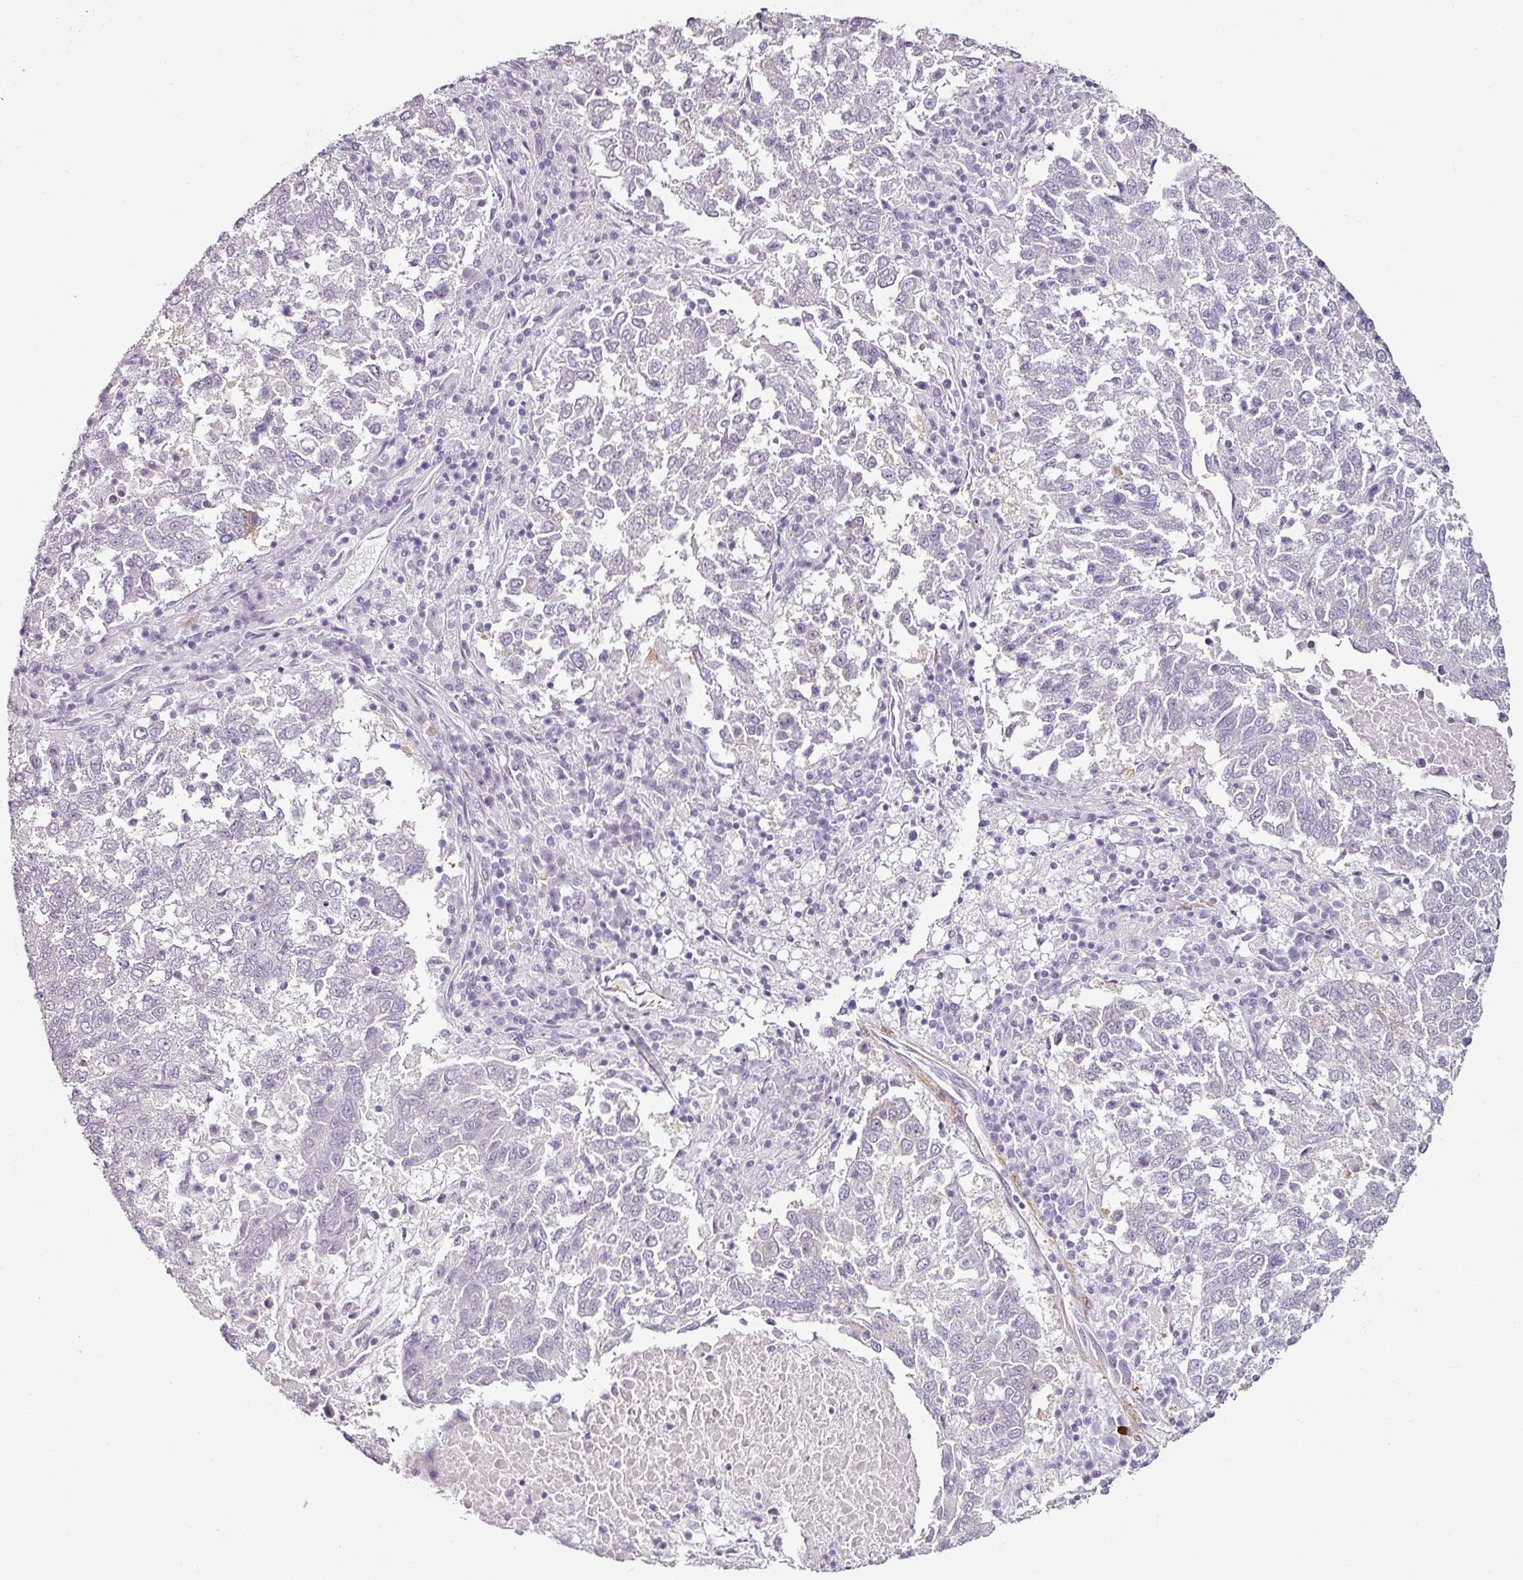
{"staining": {"intensity": "negative", "quantity": "none", "location": "none"}, "tissue": "lung cancer", "cell_type": "Tumor cells", "image_type": "cancer", "snomed": [{"axis": "morphology", "description": "Squamous cell carcinoma, NOS"}, {"axis": "topography", "description": "Lung"}], "caption": "Tumor cells show no significant protein positivity in lung squamous cell carcinoma. The staining was performed using DAB (3,3'-diaminobenzidine) to visualize the protein expression in brown, while the nuclei were stained in blue with hematoxylin (Magnification: 20x).", "gene": "CAP2", "patient": {"sex": "male", "age": 73}}